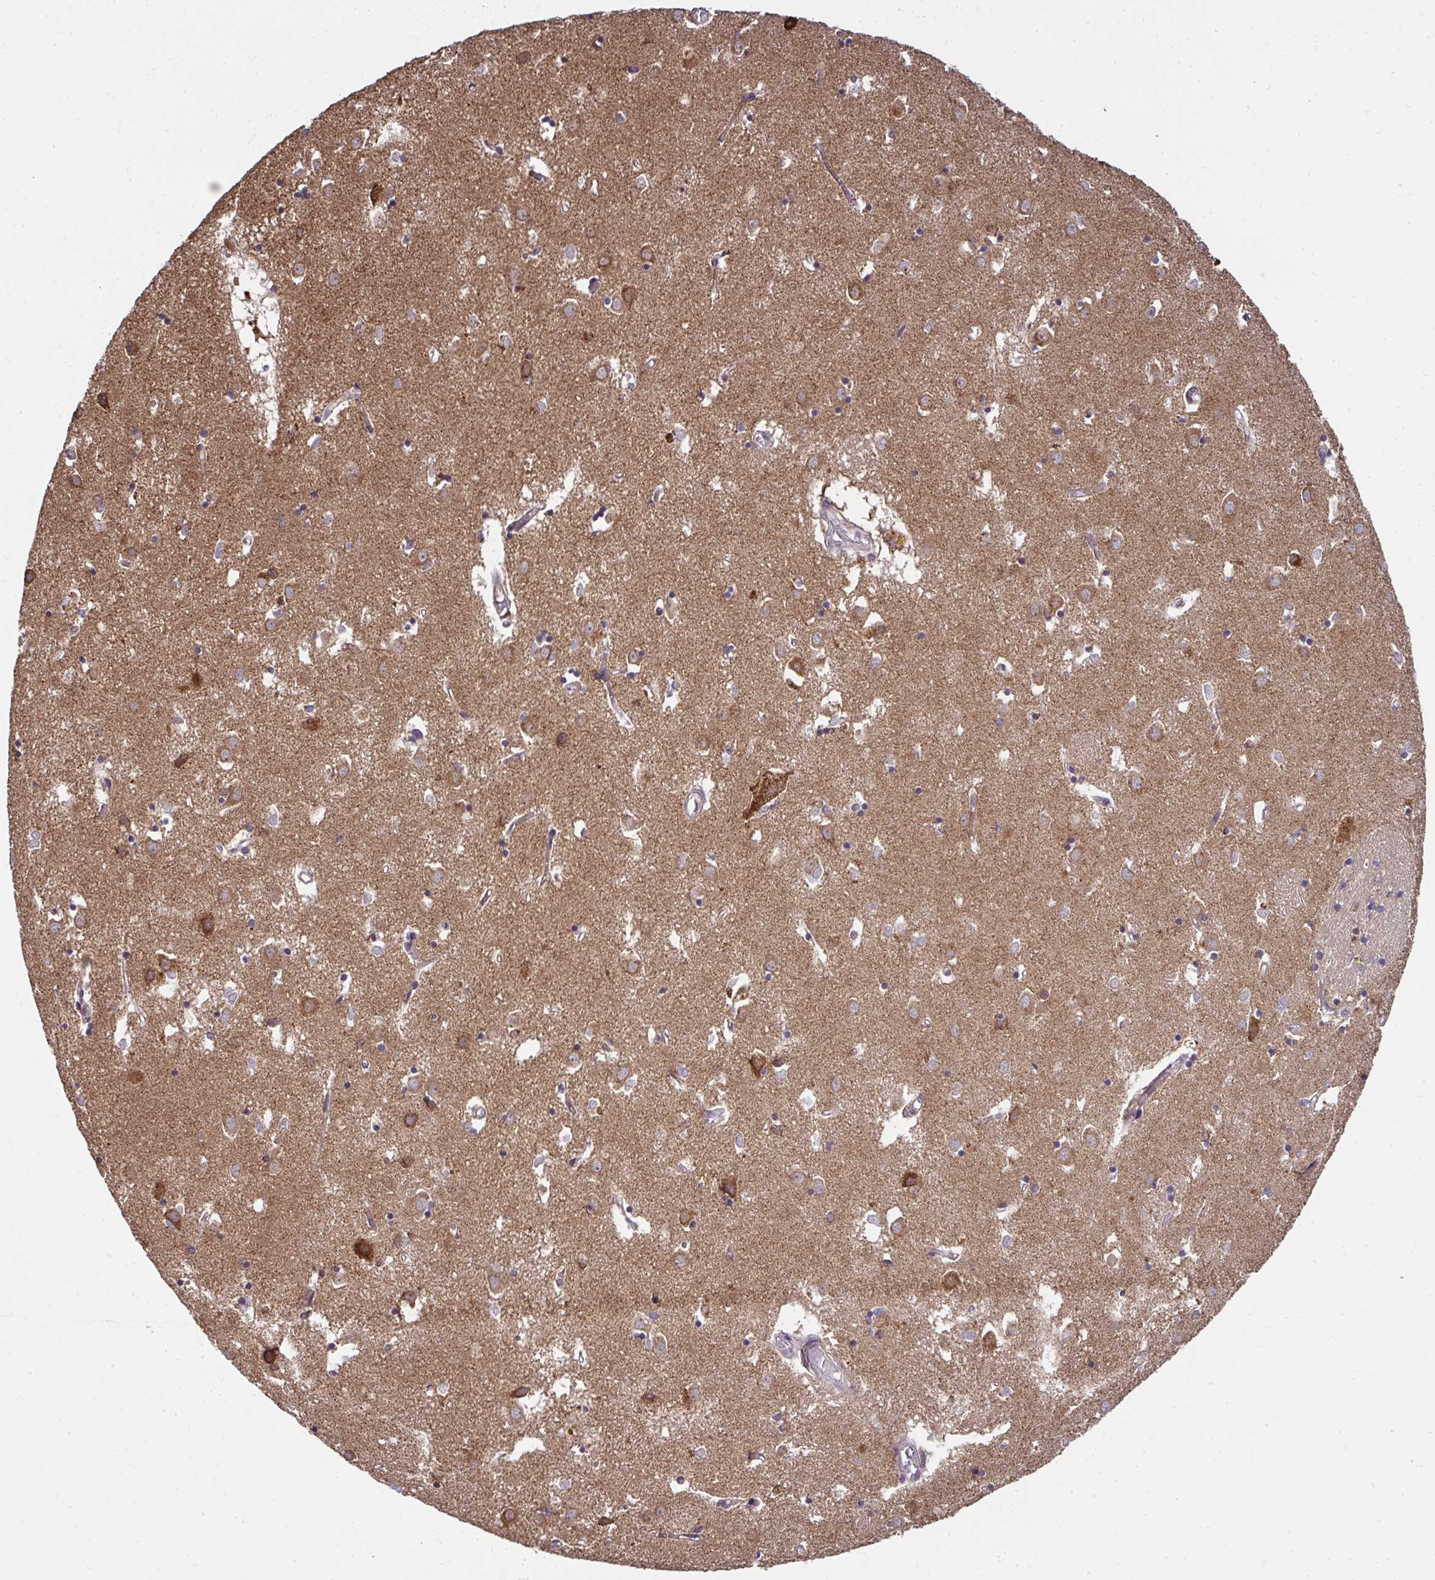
{"staining": {"intensity": "moderate", "quantity": "<25%", "location": "cytoplasmic/membranous"}, "tissue": "caudate", "cell_type": "Glial cells", "image_type": "normal", "snomed": [{"axis": "morphology", "description": "Normal tissue, NOS"}, {"axis": "topography", "description": "Lateral ventricle wall"}], "caption": "Immunohistochemical staining of benign caudate exhibits <25% levels of moderate cytoplasmic/membranous protein expression in about <25% of glial cells.", "gene": "RDH14", "patient": {"sex": "male", "age": 70}}